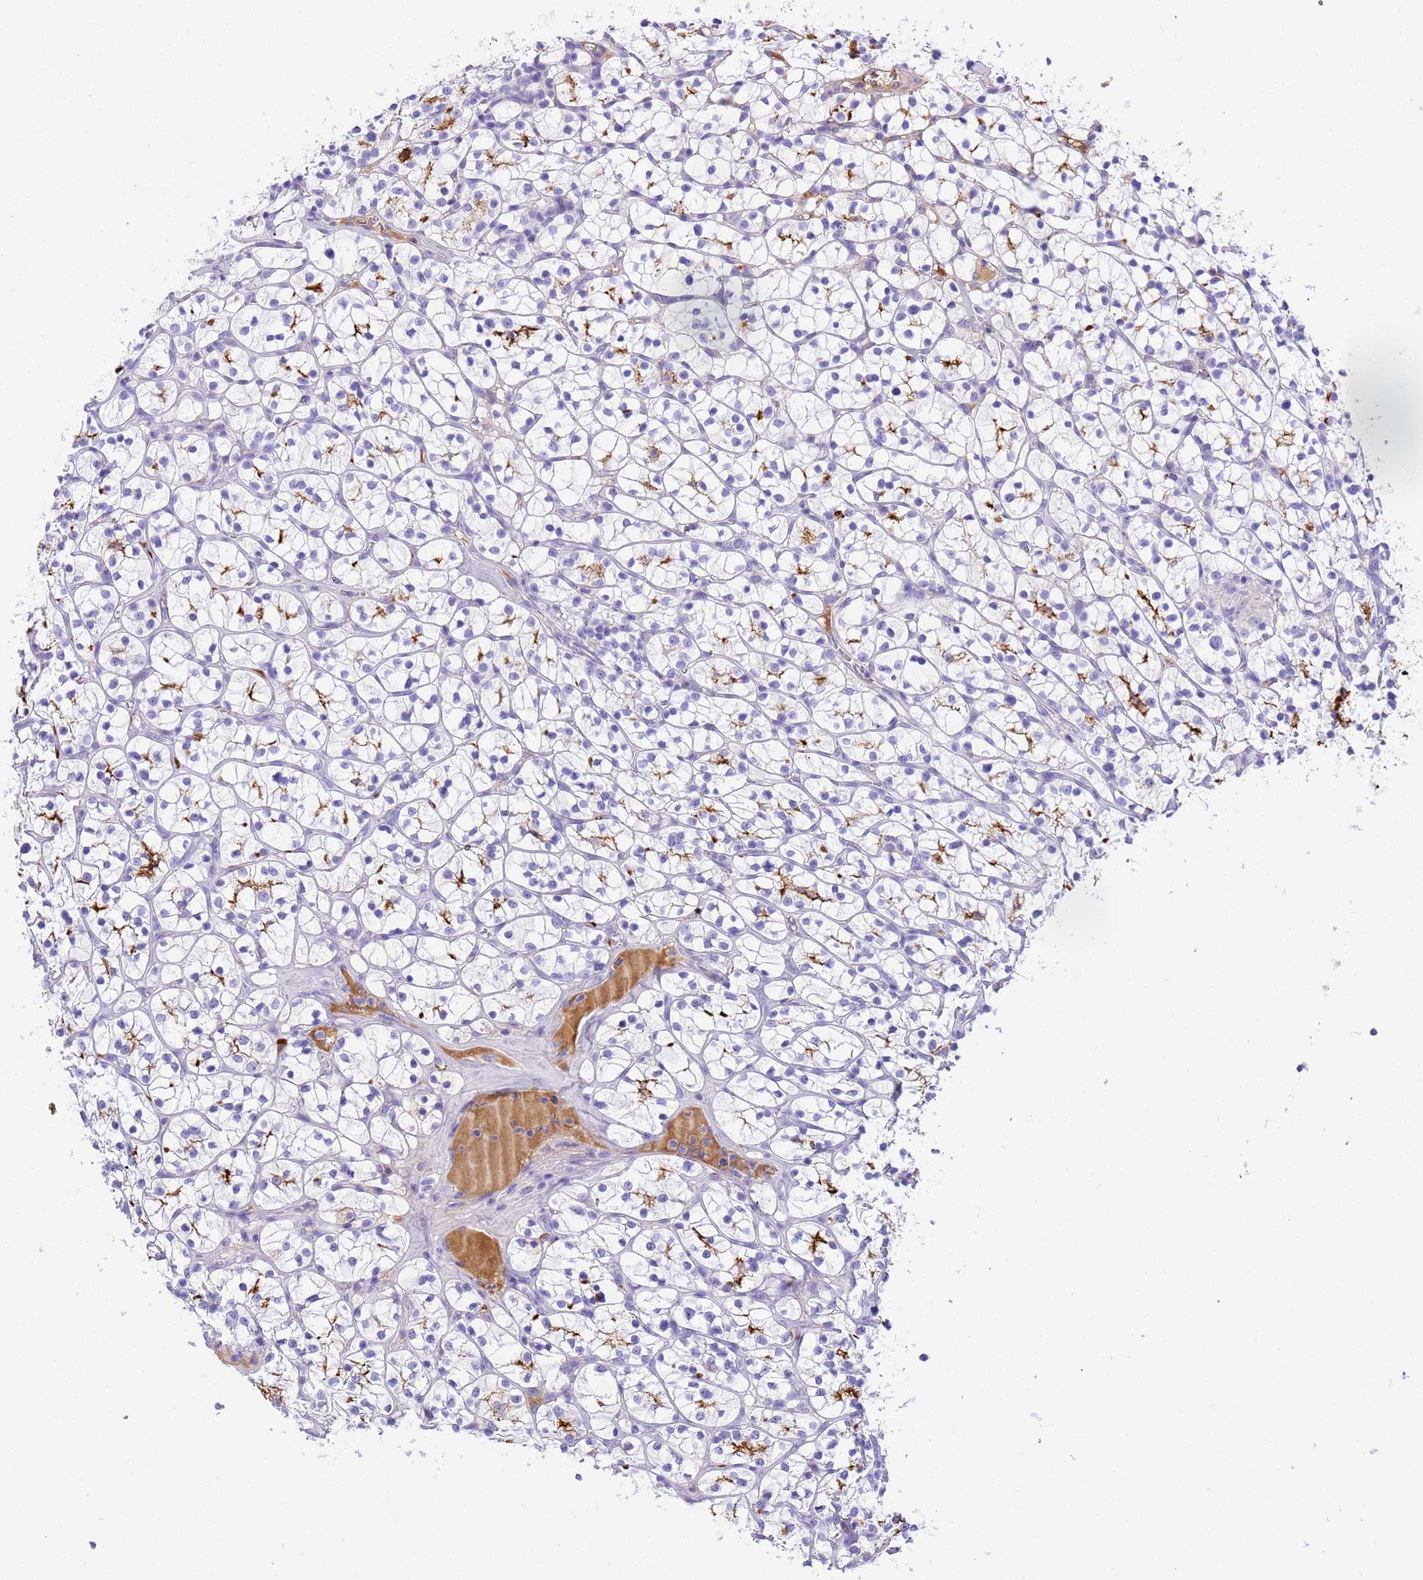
{"staining": {"intensity": "moderate", "quantity": "<25%", "location": "cytoplasmic/membranous"}, "tissue": "renal cancer", "cell_type": "Tumor cells", "image_type": "cancer", "snomed": [{"axis": "morphology", "description": "Adenocarcinoma, NOS"}, {"axis": "topography", "description": "Kidney"}], "caption": "DAB immunohistochemical staining of human renal cancer displays moderate cytoplasmic/membranous protein expression in approximately <25% of tumor cells. Using DAB (3,3'-diaminobenzidine) (brown) and hematoxylin (blue) stains, captured at high magnification using brightfield microscopy.", "gene": "CFHR2", "patient": {"sex": "female", "age": 64}}